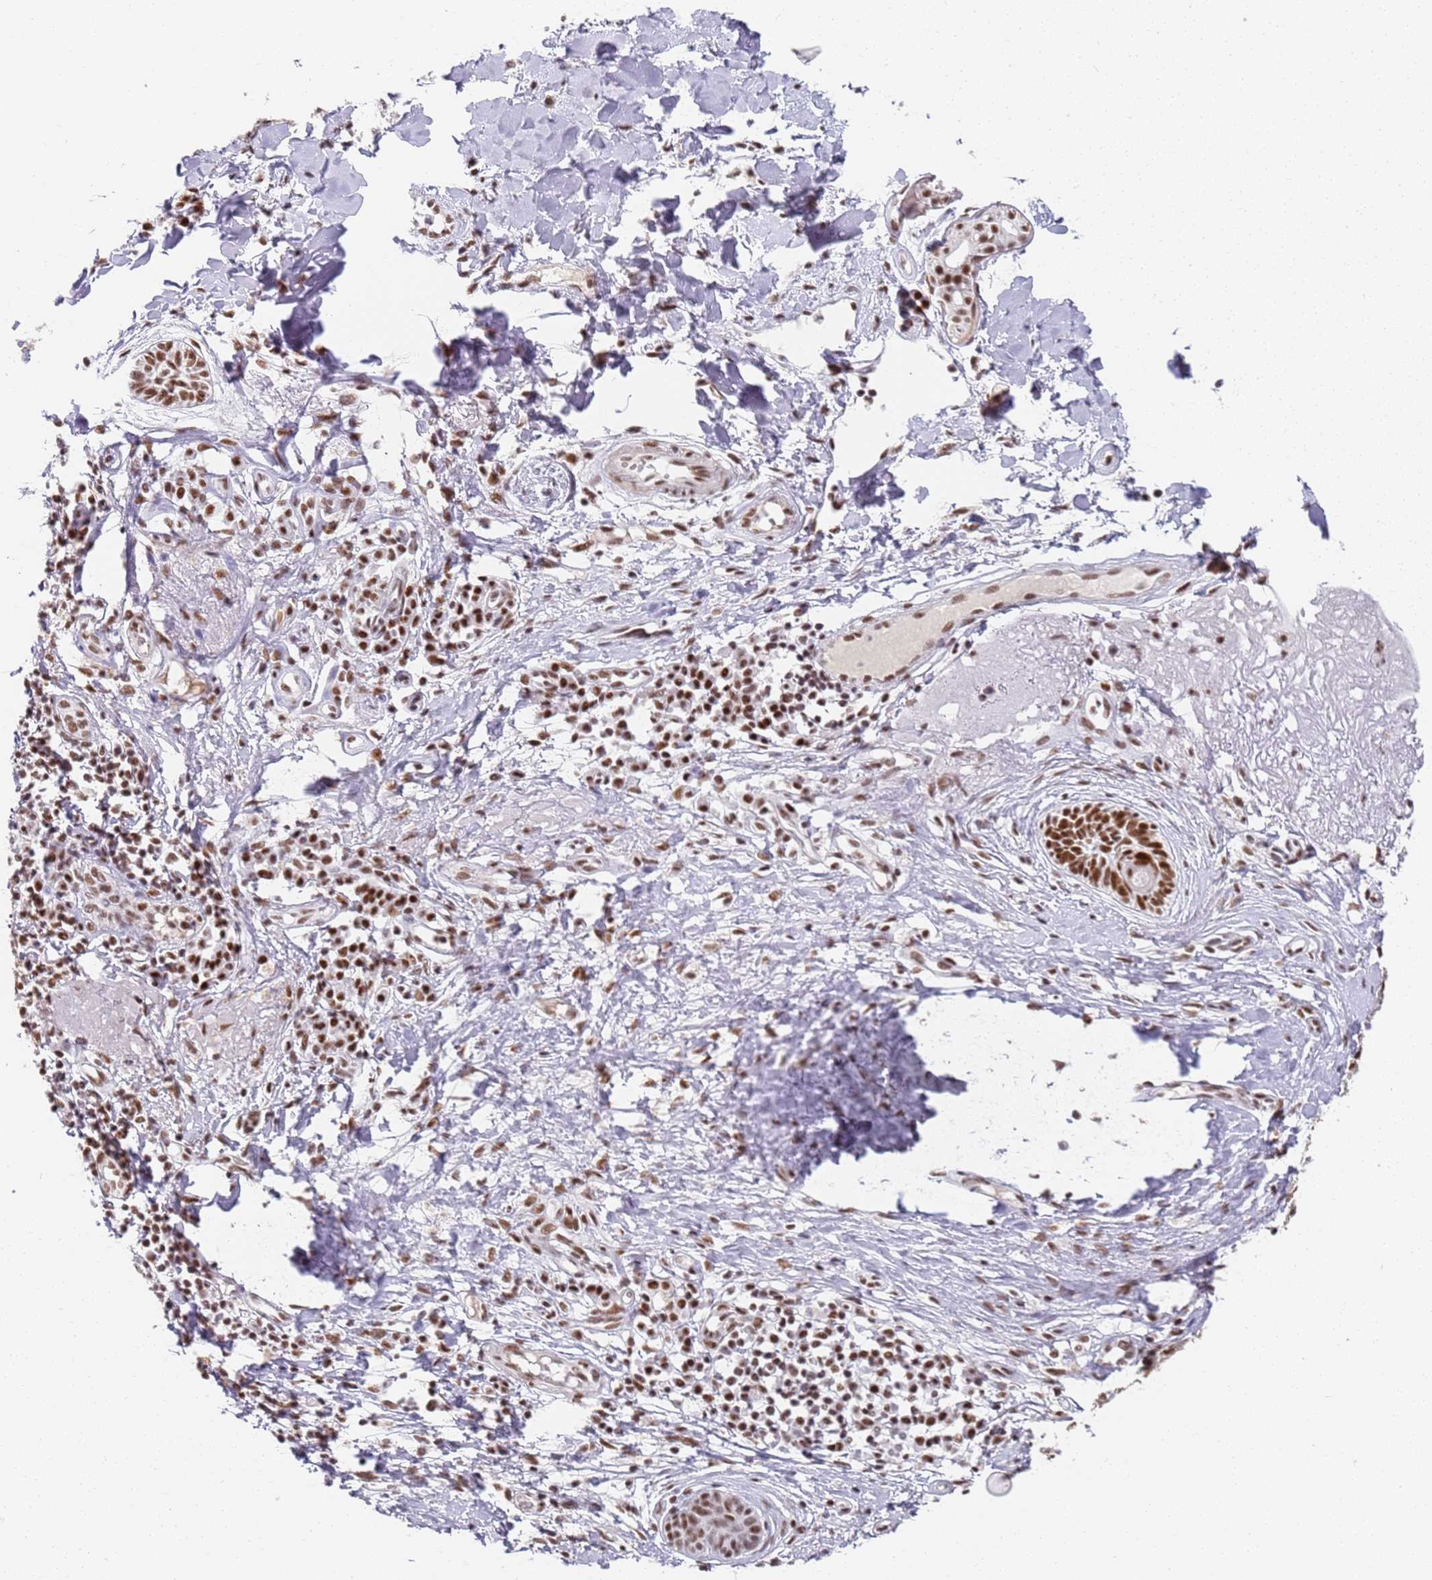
{"staining": {"intensity": "strong", "quantity": ">75%", "location": "nuclear"}, "tissue": "skin cancer", "cell_type": "Tumor cells", "image_type": "cancer", "snomed": [{"axis": "morphology", "description": "Basal cell carcinoma"}, {"axis": "topography", "description": "Skin"}], "caption": "Immunohistochemistry histopathology image of neoplastic tissue: human basal cell carcinoma (skin) stained using immunohistochemistry demonstrates high levels of strong protein expression localized specifically in the nuclear of tumor cells, appearing as a nuclear brown color.", "gene": "AKAP8L", "patient": {"sex": "male", "age": 72}}